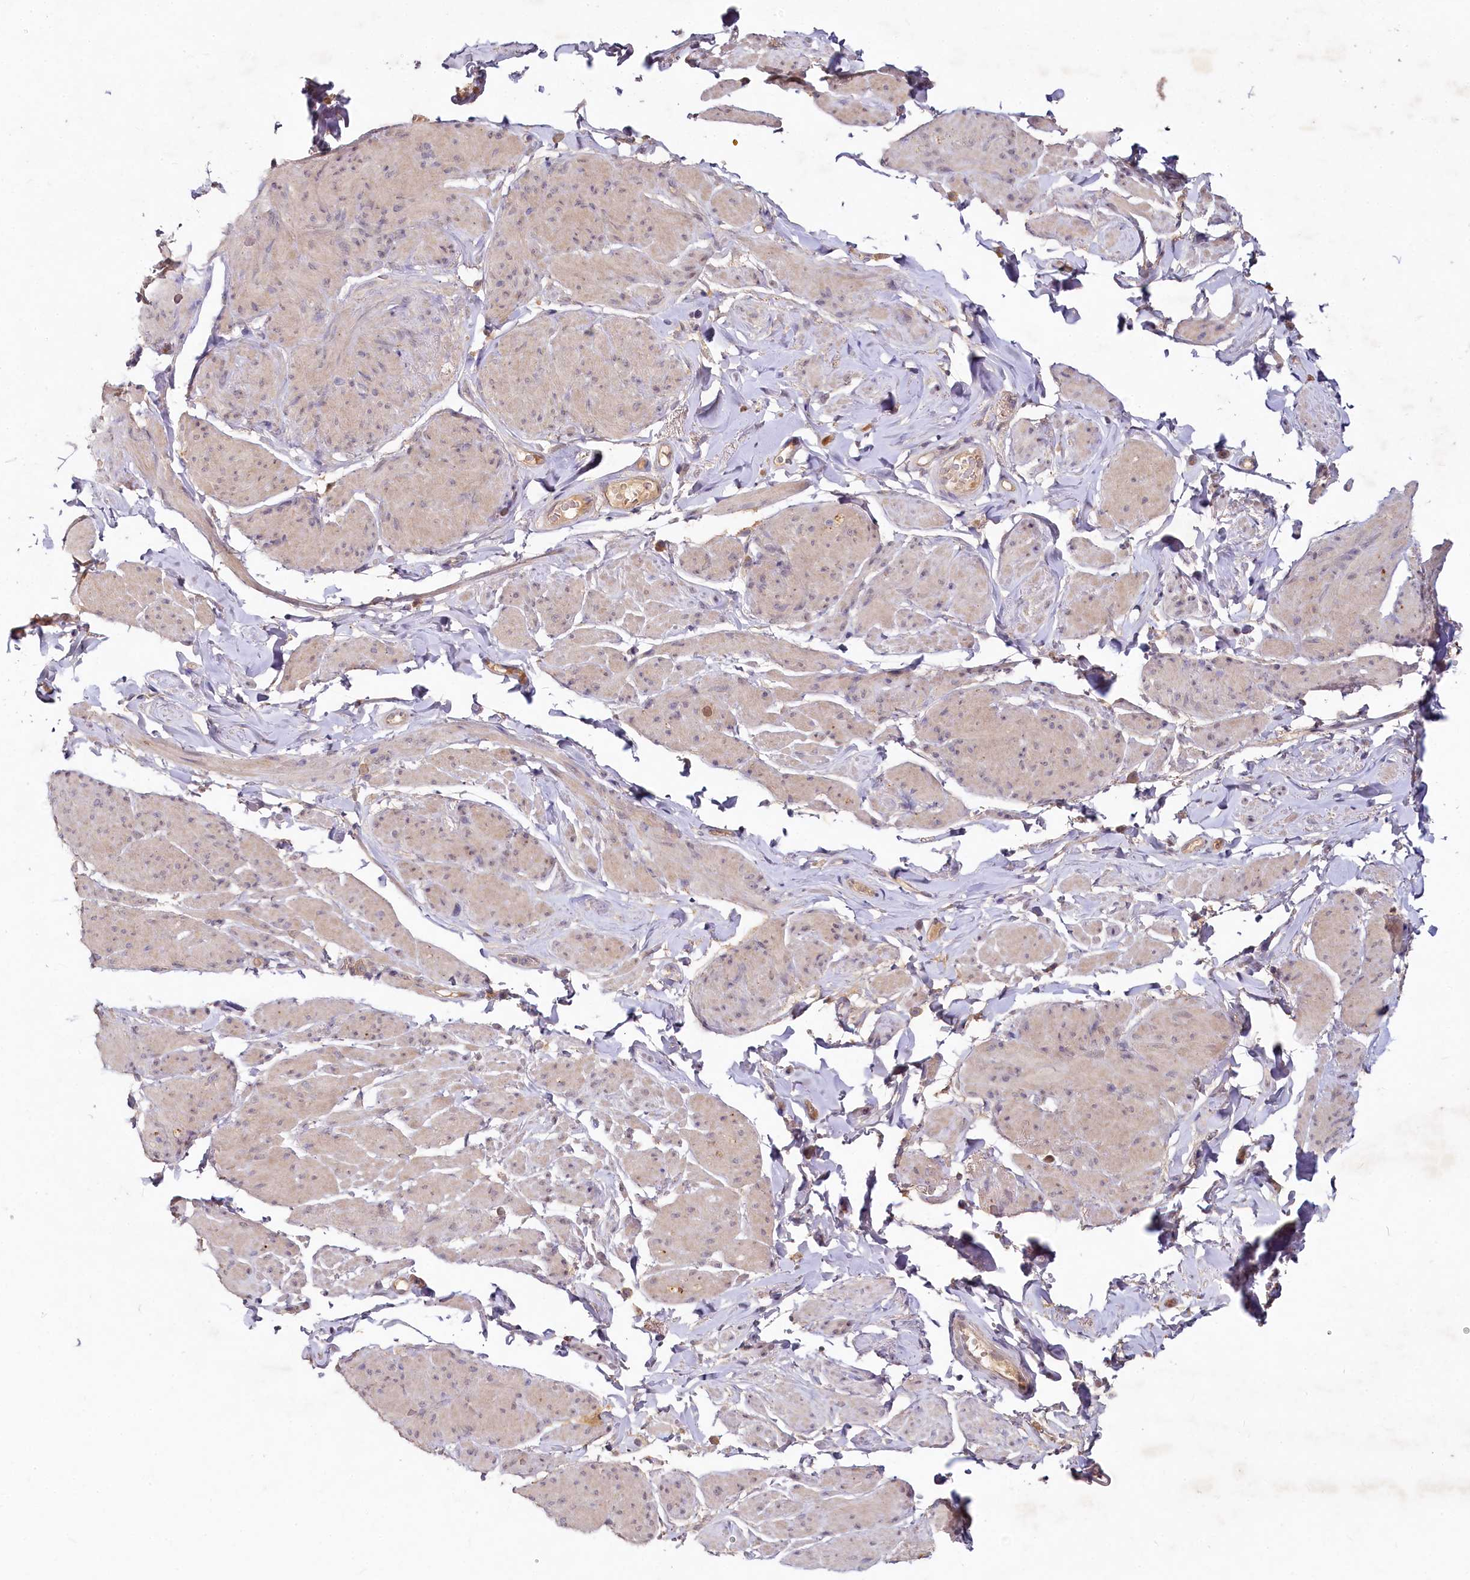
{"staining": {"intensity": "weak", "quantity": "25%-75%", "location": "cytoplasmic/membranous,nuclear"}, "tissue": "smooth muscle", "cell_type": "Smooth muscle cells", "image_type": "normal", "snomed": [{"axis": "morphology", "description": "Normal tissue, NOS"}, {"axis": "topography", "description": "Smooth muscle"}, {"axis": "topography", "description": "Peripheral nerve tissue"}], "caption": "Immunohistochemical staining of benign human smooth muscle exhibits low levels of weak cytoplasmic/membranous,nuclear staining in approximately 25%-75% of smooth muscle cells.", "gene": "HERC3", "patient": {"sex": "male", "age": 69}}